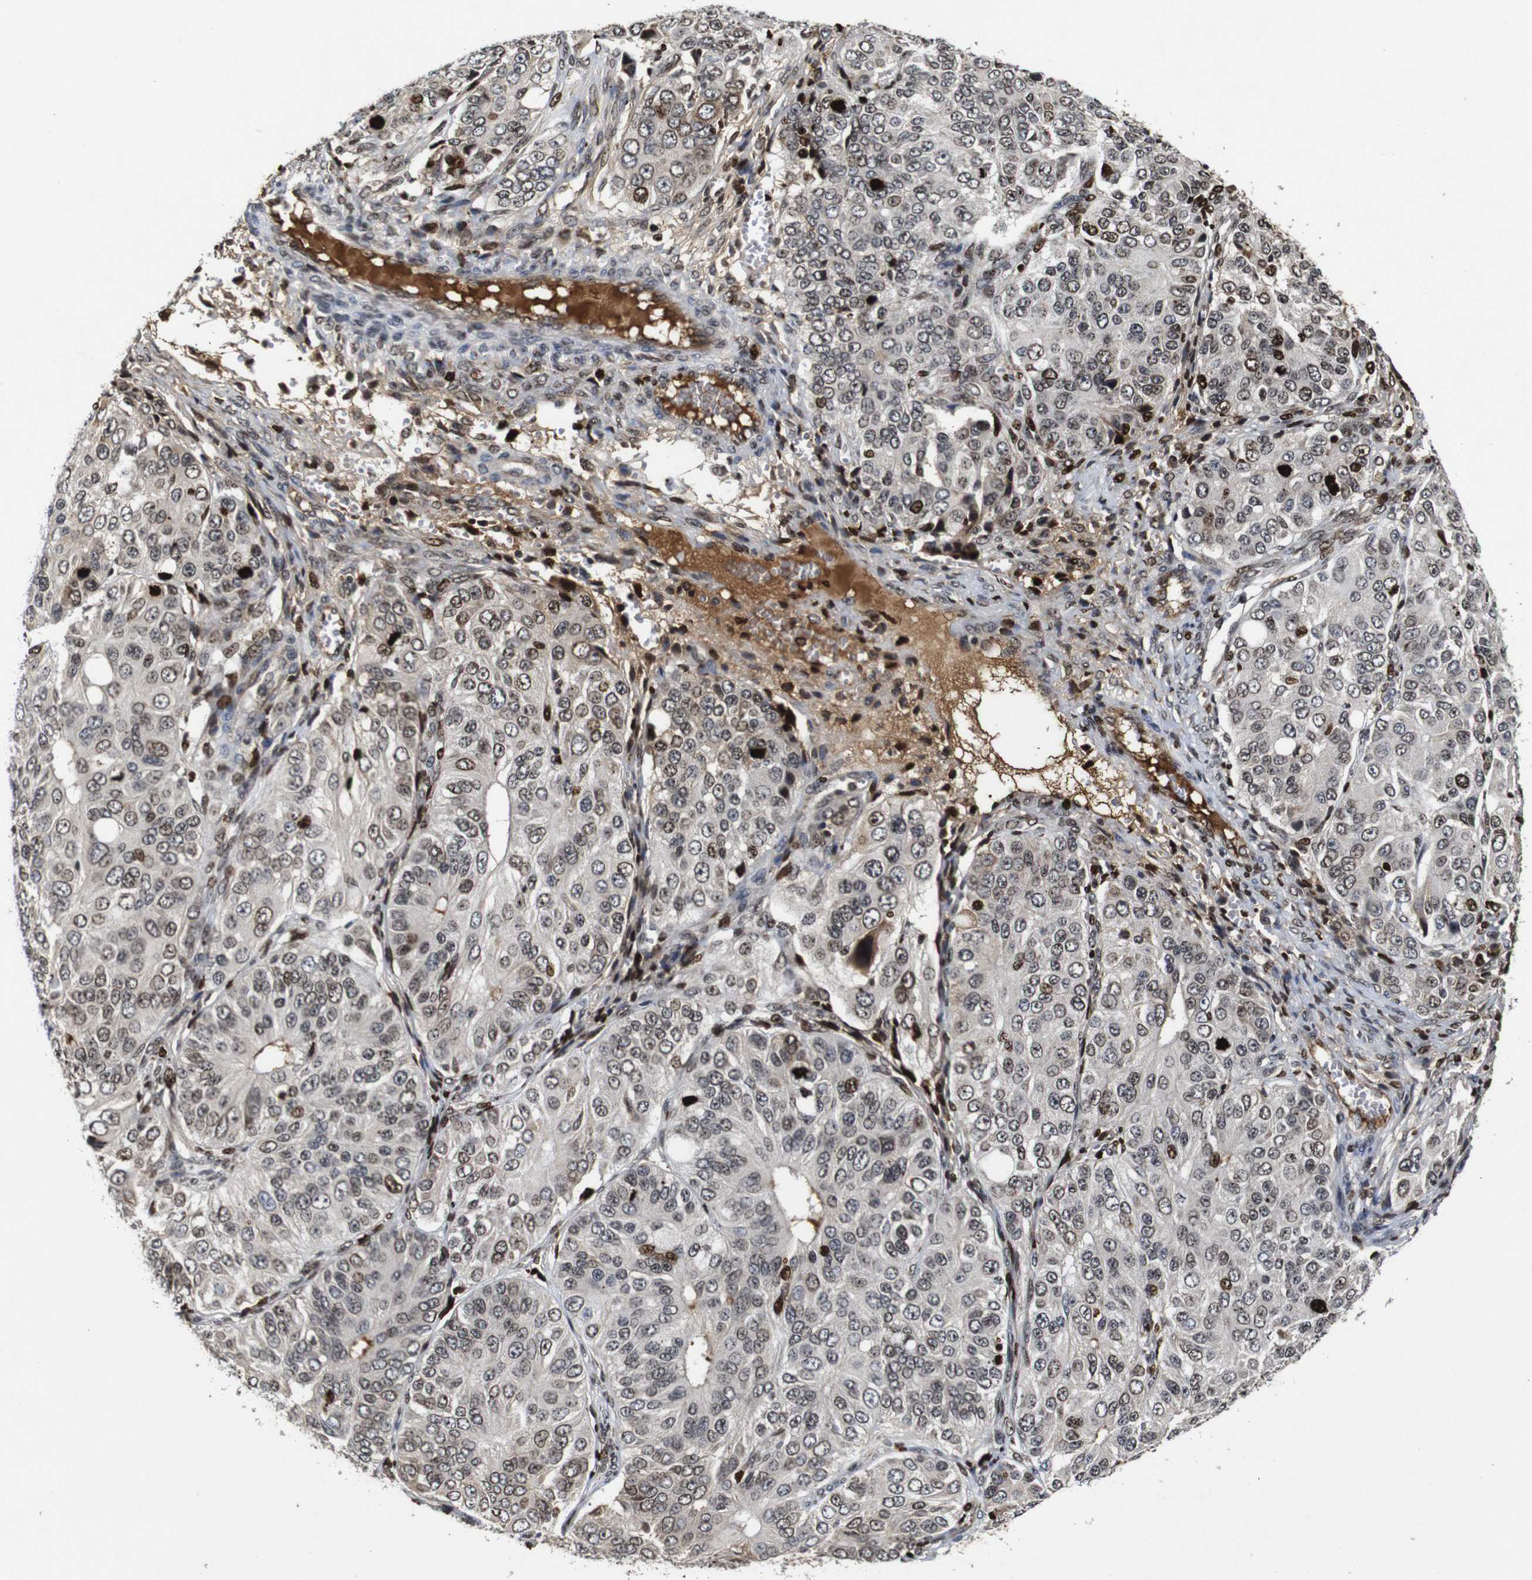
{"staining": {"intensity": "weak", "quantity": "25%-75%", "location": "cytoplasmic/membranous,nuclear"}, "tissue": "ovarian cancer", "cell_type": "Tumor cells", "image_type": "cancer", "snomed": [{"axis": "morphology", "description": "Carcinoma, endometroid"}, {"axis": "topography", "description": "Ovary"}], "caption": "Immunohistochemistry (IHC) staining of ovarian cancer (endometroid carcinoma), which demonstrates low levels of weak cytoplasmic/membranous and nuclear expression in approximately 25%-75% of tumor cells indicating weak cytoplasmic/membranous and nuclear protein expression. The staining was performed using DAB (3,3'-diaminobenzidine) (brown) for protein detection and nuclei were counterstained in hematoxylin (blue).", "gene": "MYC", "patient": {"sex": "female", "age": 51}}